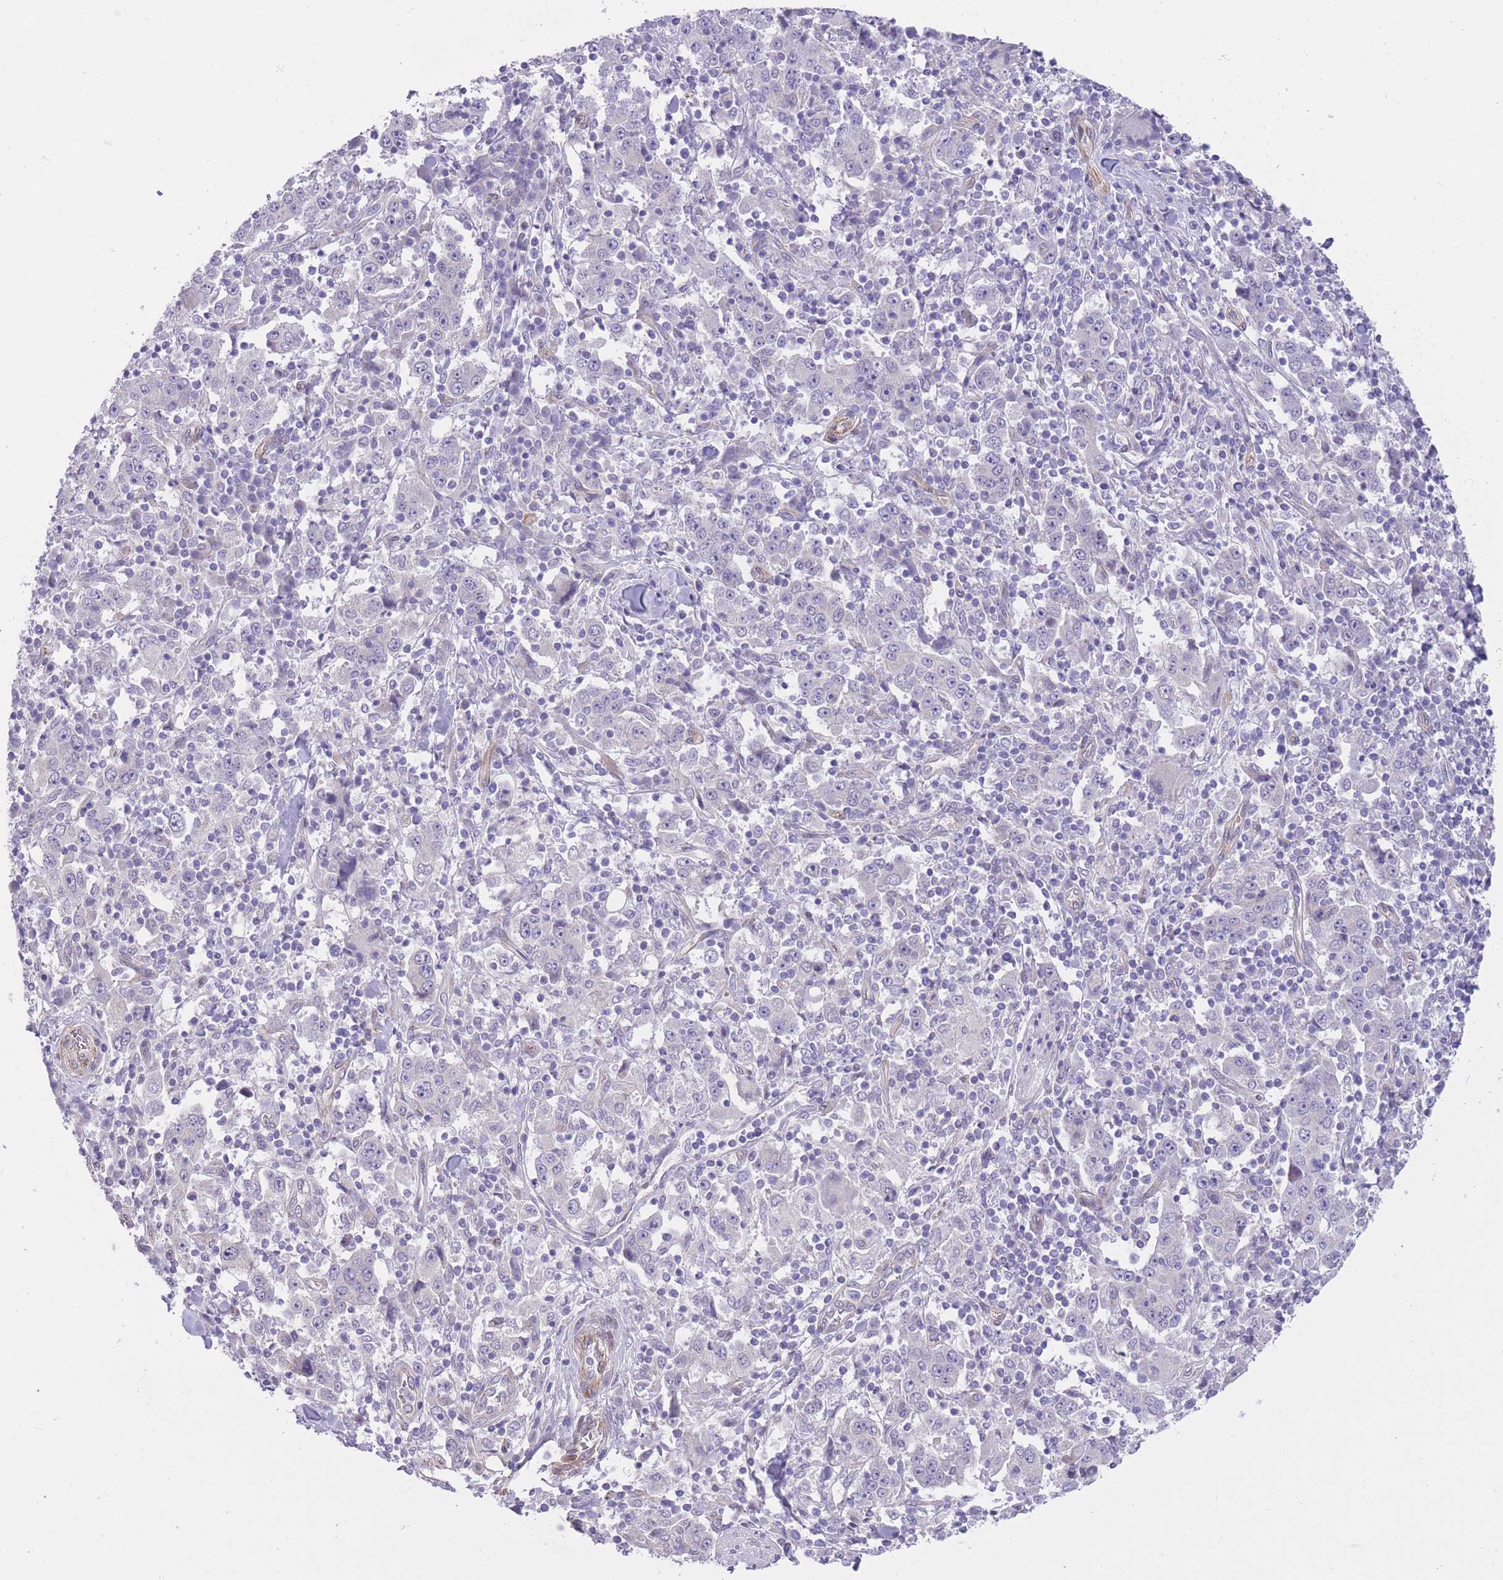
{"staining": {"intensity": "negative", "quantity": "none", "location": "none"}, "tissue": "stomach cancer", "cell_type": "Tumor cells", "image_type": "cancer", "snomed": [{"axis": "morphology", "description": "Normal tissue, NOS"}, {"axis": "morphology", "description": "Adenocarcinoma, NOS"}, {"axis": "topography", "description": "Stomach, upper"}, {"axis": "topography", "description": "Stomach"}], "caption": "DAB immunohistochemical staining of stomach cancer reveals no significant staining in tumor cells. The staining is performed using DAB brown chromogen with nuclei counter-stained in using hematoxylin.", "gene": "QTRT1", "patient": {"sex": "male", "age": 59}}